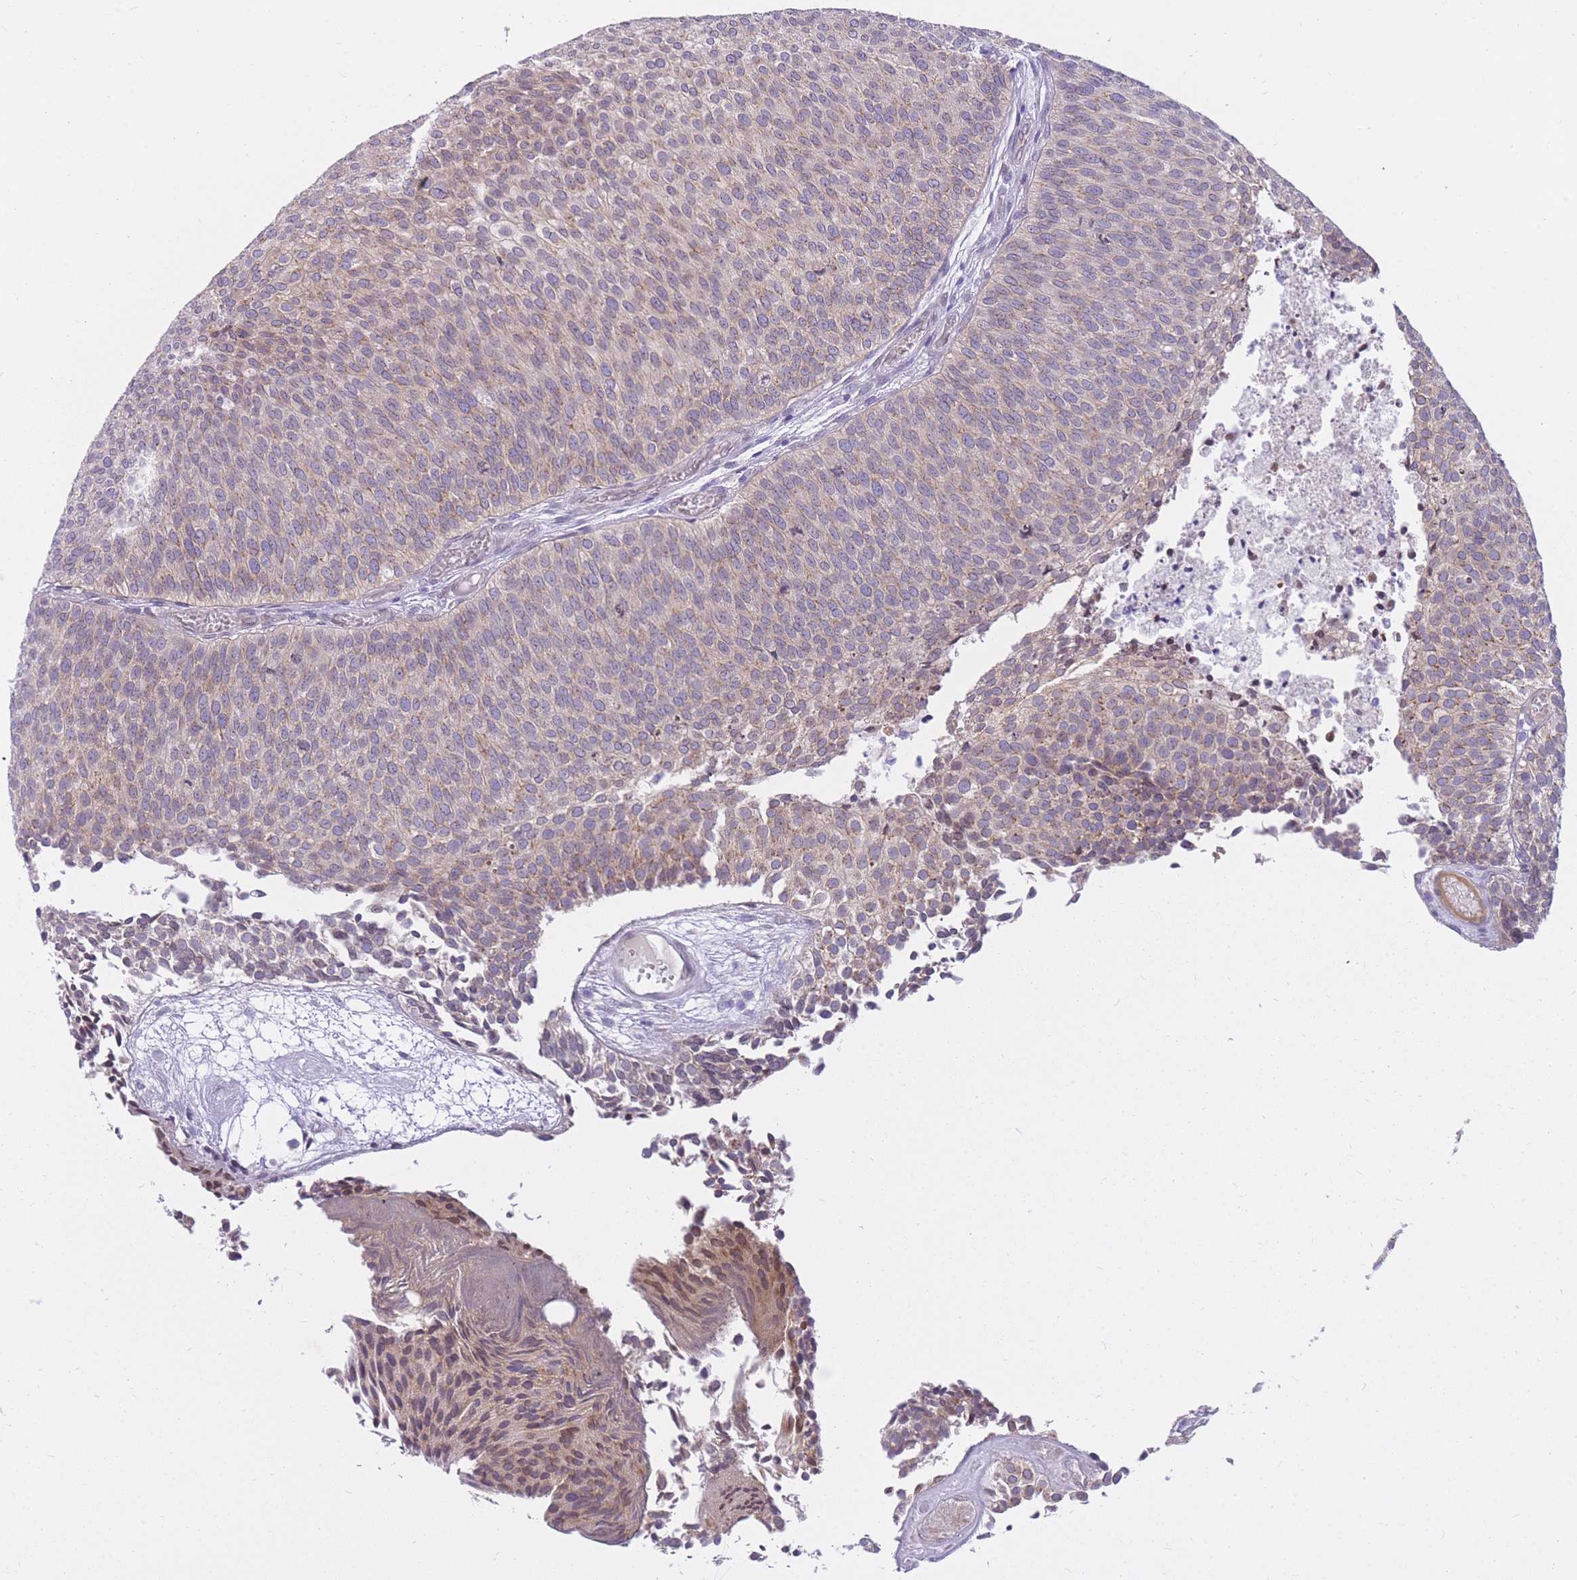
{"staining": {"intensity": "moderate", "quantity": ">75%", "location": "cytoplasmic/membranous"}, "tissue": "urothelial cancer", "cell_type": "Tumor cells", "image_type": "cancer", "snomed": [{"axis": "morphology", "description": "Urothelial carcinoma, Low grade"}, {"axis": "topography", "description": "Urinary bladder"}], "caption": "Moderate cytoplasmic/membranous protein staining is appreciated in approximately >75% of tumor cells in urothelial carcinoma (low-grade).", "gene": "HOOK2", "patient": {"sex": "male", "age": 84}}